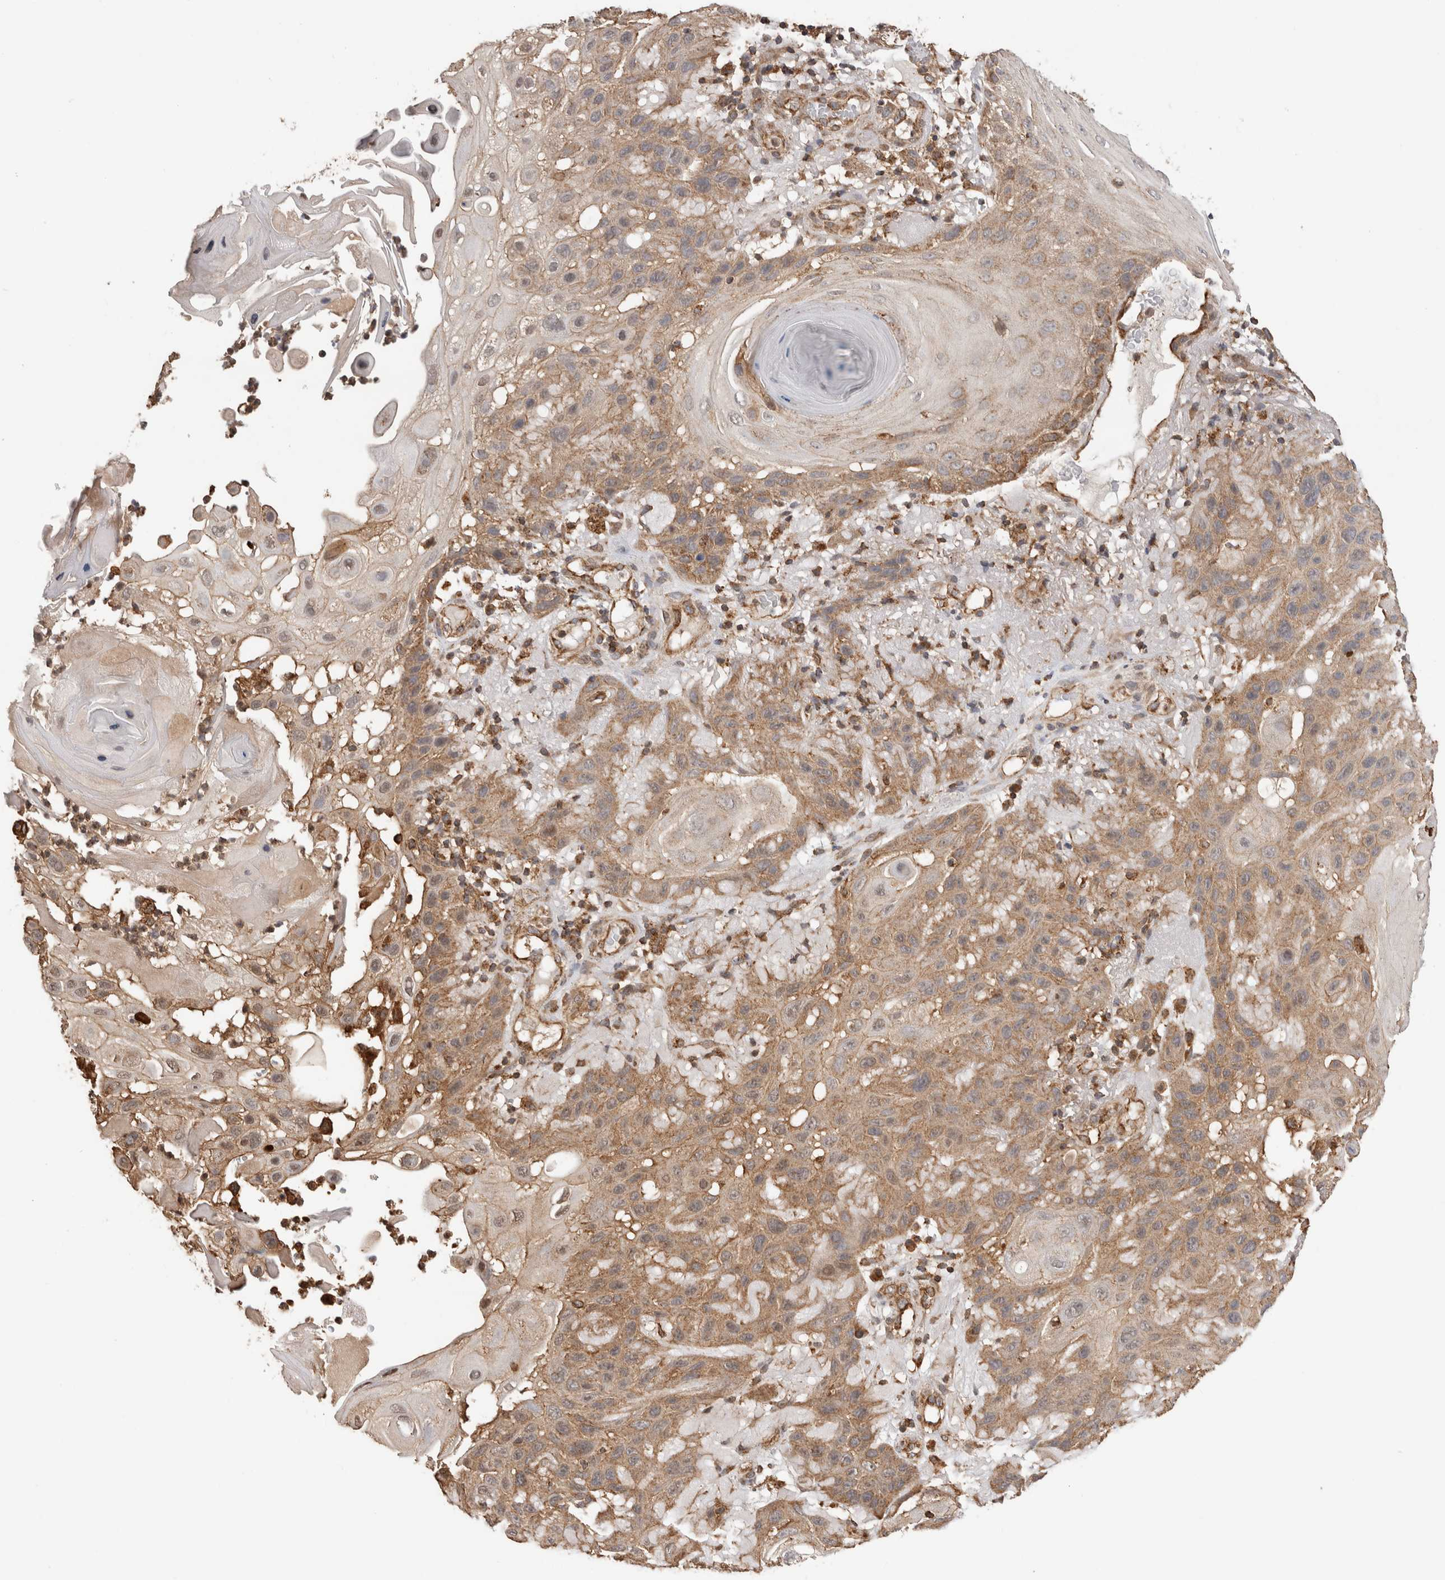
{"staining": {"intensity": "moderate", "quantity": ">75%", "location": "cytoplasmic/membranous"}, "tissue": "skin cancer", "cell_type": "Tumor cells", "image_type": "cancer", "snomed": [{"axis": "morphology", "description": "Normal tissue, NOS"}, {"axis": "morphology", "description": "Squamous cell carcinoma, NOS"}, {"axis": "topography", "description": "Skin"}], "caption": "An IHC micrograph of neoplastic tissue is shown. Protein staining in brown highlights moderate cytoplasmic/membranous positivity in skin cancer within tumor cells.", "gene": "IMMP2L", "patient": {"sex": "female", "age": 96}}